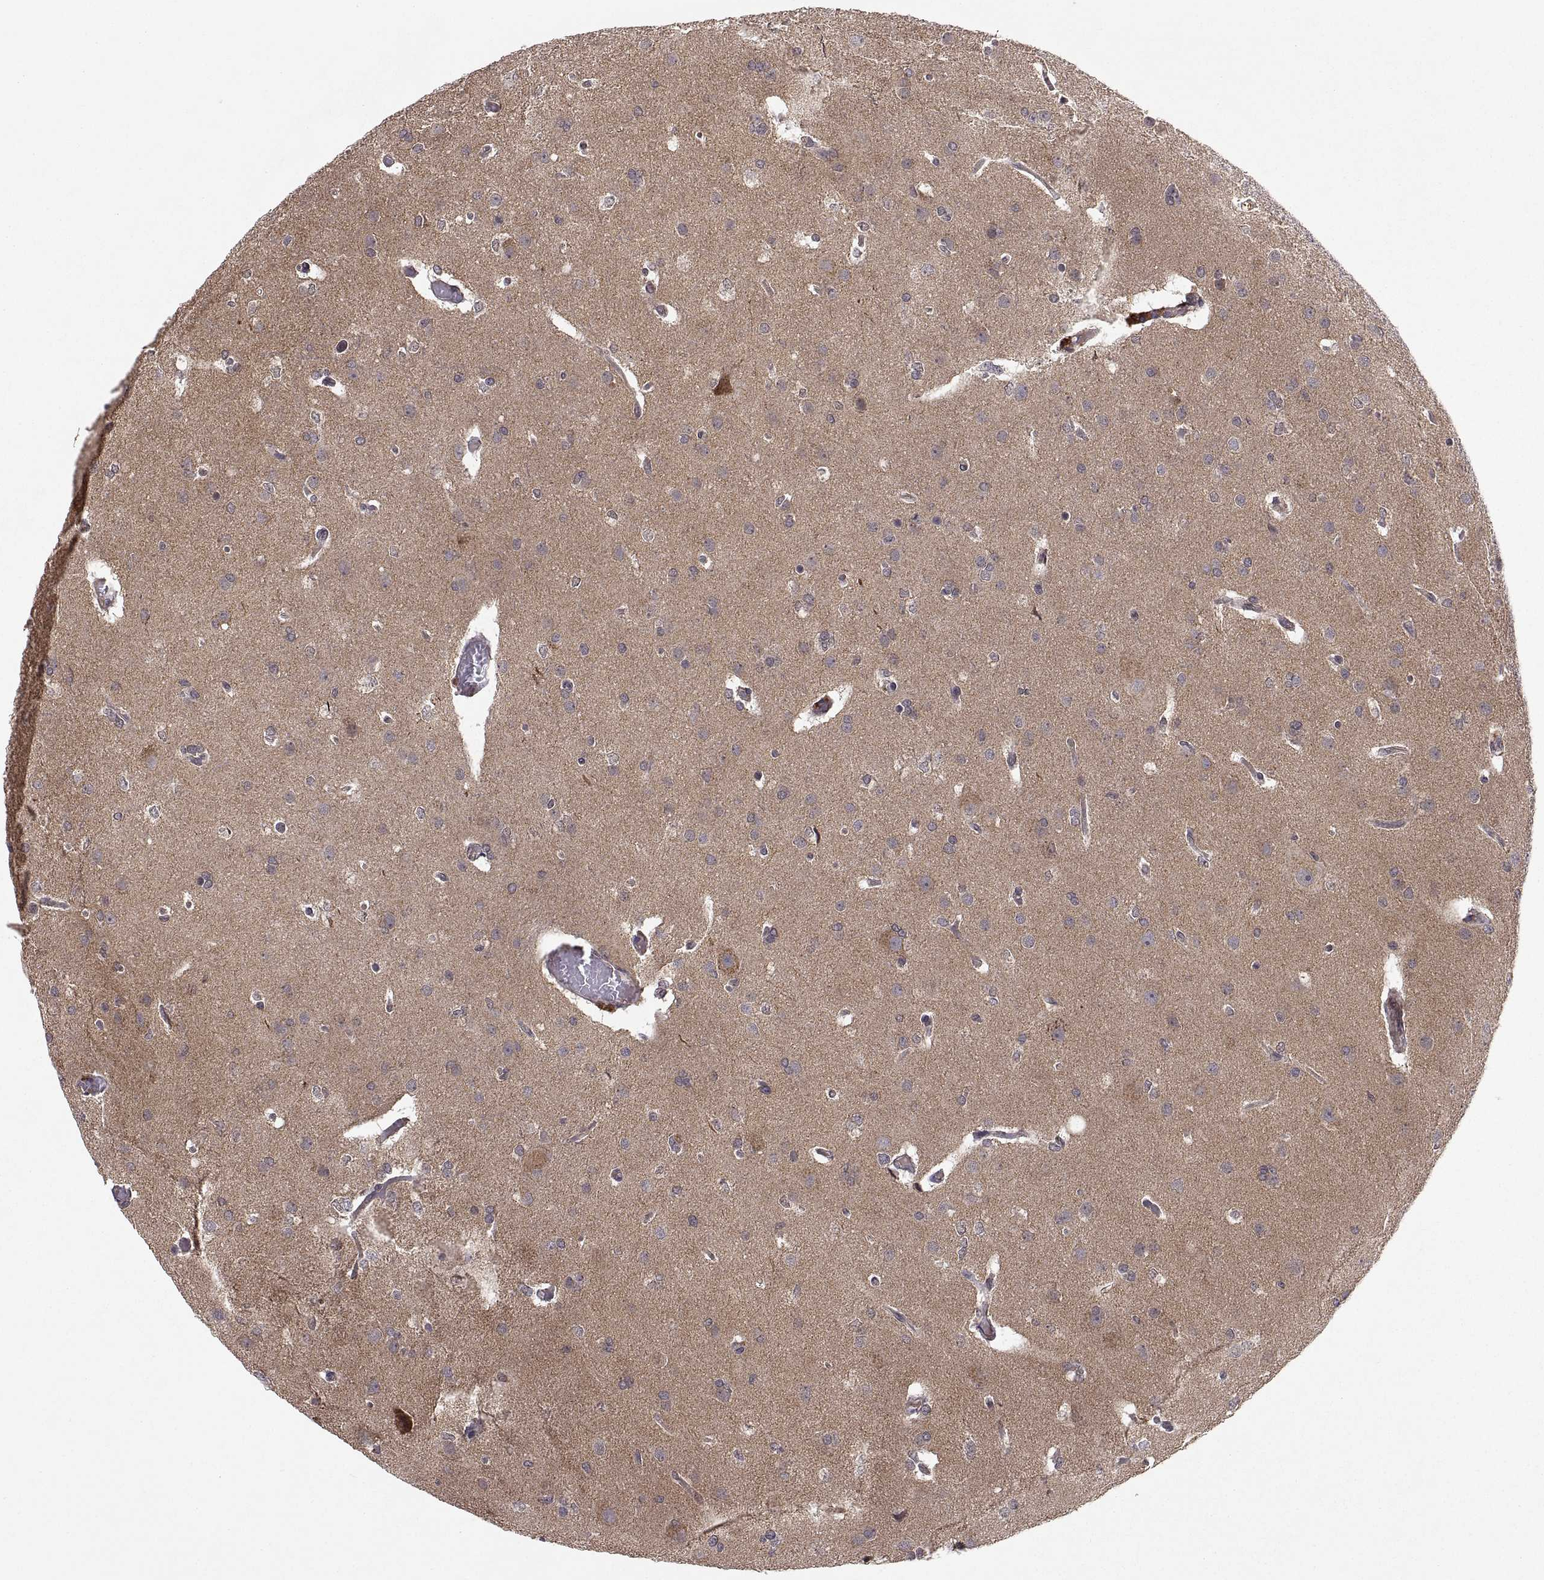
{"staining": {"intensity": "negative", "quantity": "none", "location": "none"}, "tissue": "glioma", "cell_type": "Tumor cells", "image_type": "cancer", "snomed": [{"axis": "morphology", "description": "Glioma, malignant, High grade"}, {"axis": "topography", "description": "Brain"}], "caption": "A high-resolution image shows immunohistochemistry (IHC) staining of glioma, which shows no significant expression in tumor cells.", "gene": "ABL2", "patient": {"sex": "male", "age": 68}}